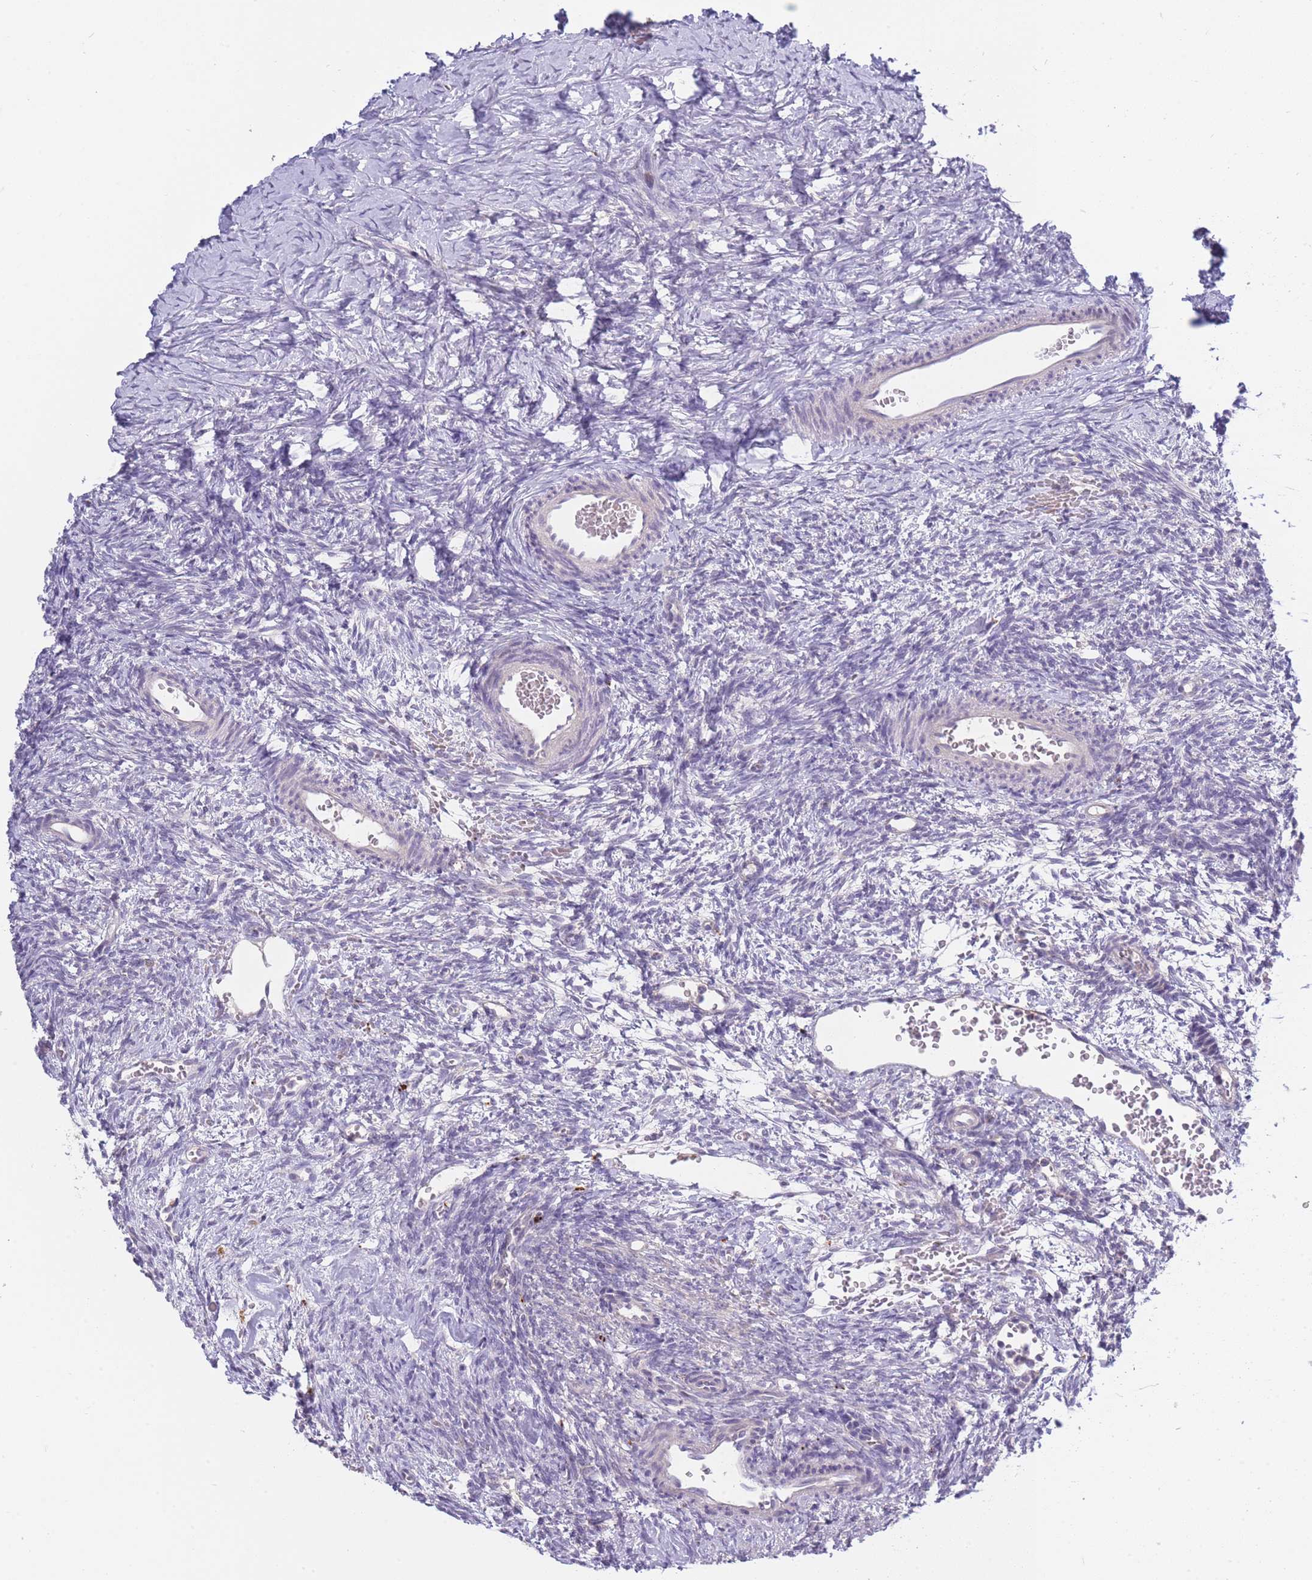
{"staining": {"intensity": "negative", "quantity": "none", "location": "none"}, "tissue": "ovary", "cell_type": "Ovarian stroma cells", "image_type": "normal", "snomed": [{"axis": "morphology", "description": "Normal tissue, NOS"}, {"axis": "topography", "description": "Ovary"}], "caption": "The photomicrograph demonstrates no staining of ovarian stroma cells in unremarkable ovary. The staining is performed using DAB (3,3'-diaminobenzidine) brown chromogen with nuclei counter-stained in using hematoxylin.", "gene": "TRIM61", "patient": {"sex": "female", "age": 39}}